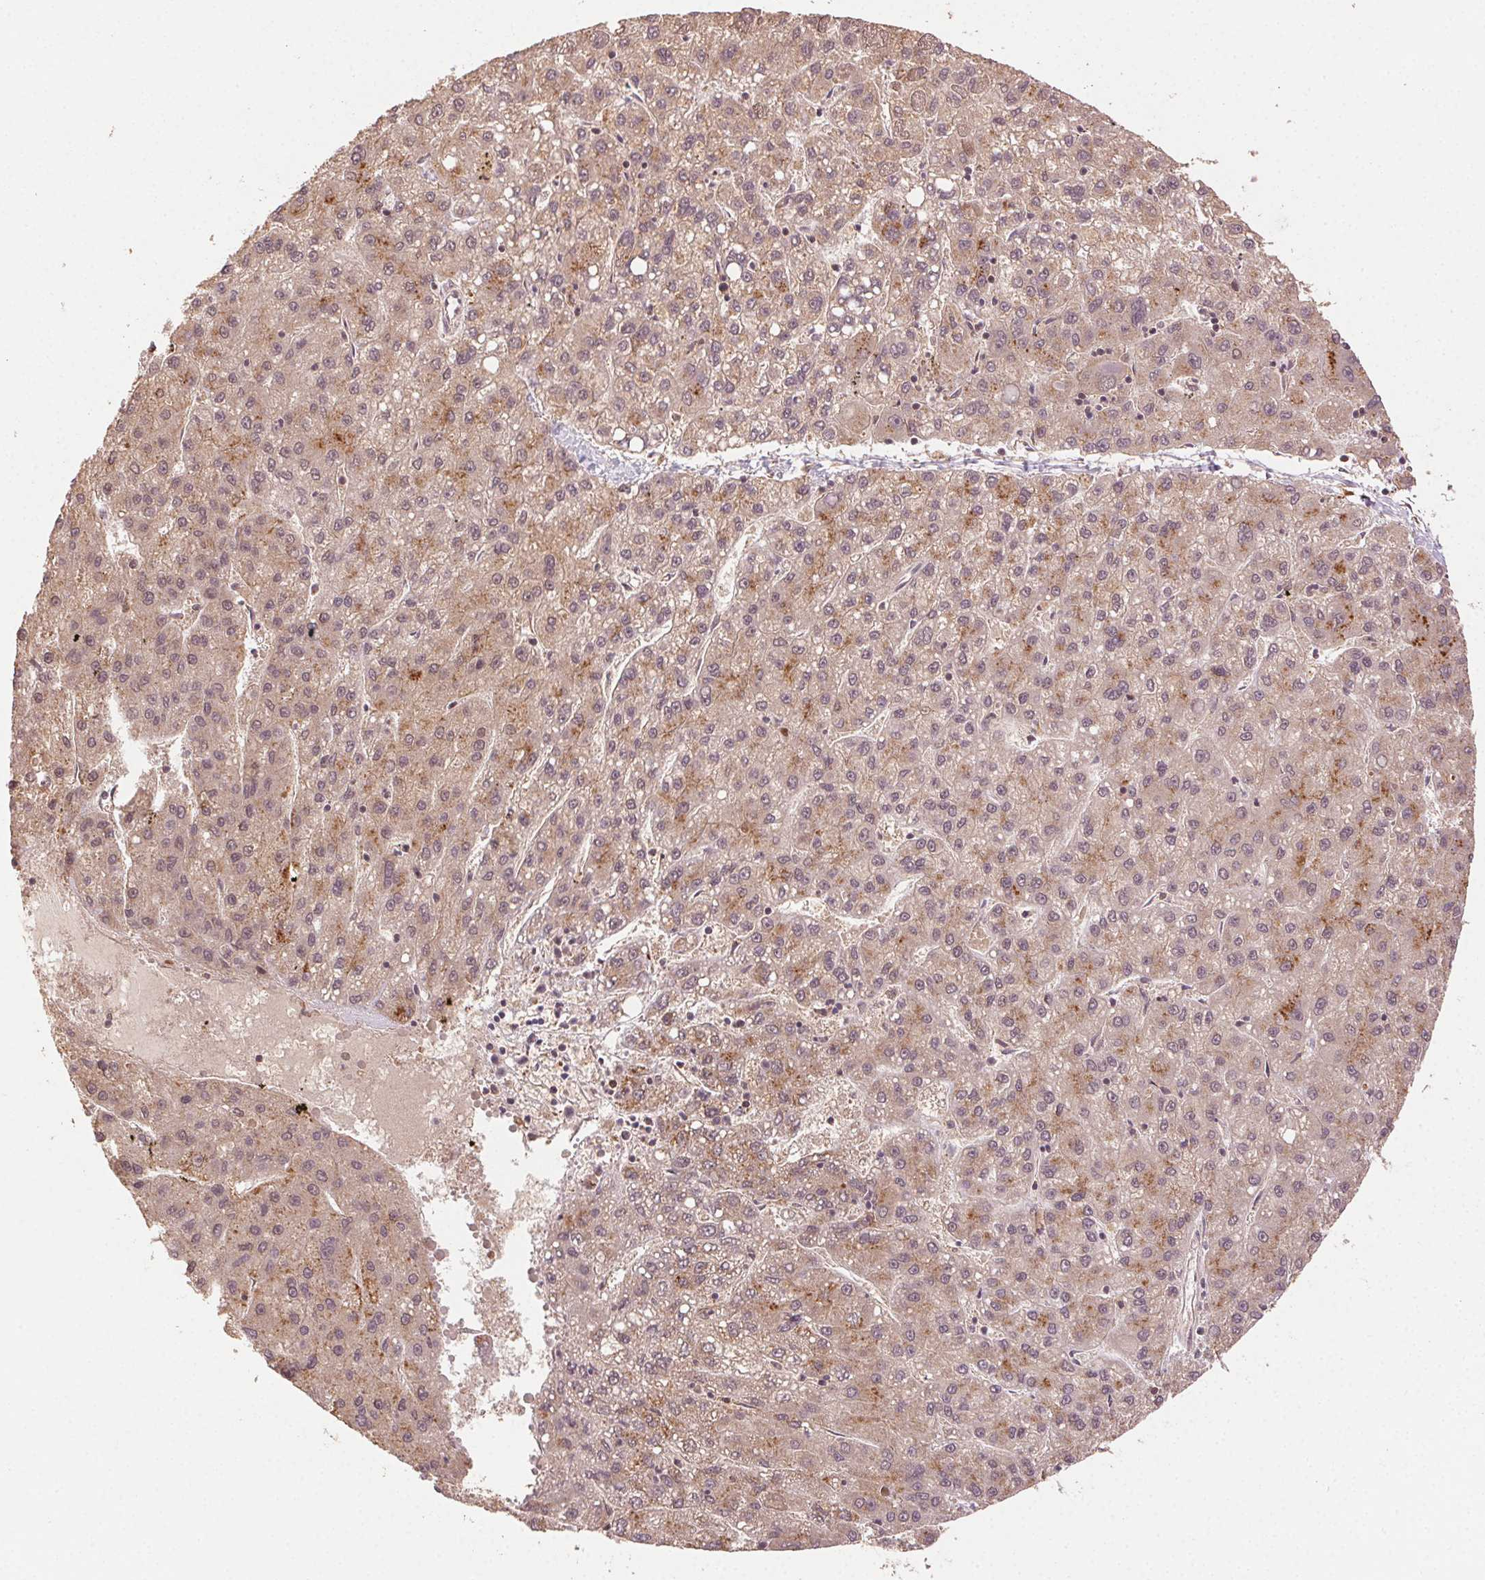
{"staining": {"intensity": "weak", "quantity": ">75%", "location": "cytoplasmic/membranous"}, "tissue": "liver cancer", "cell_type": "Tumor cells", "image_type": "cancer", "snomed": [{"axis": "morphology", "description": "Carcinoma, Hepatocellular, NOS"}, {"axis": "topography", "description": "Liver"}], "caption": "High-power microscopy captured an immunohistochemistry (IHC) photomicrograph of liver hepatocellular carcinoma, revealing weak cytoplasmic/membranous positivity in approximately >75% of tumor cells.", "gene": "KLHL15", "patient": {"sex": "female", "age": 82}}